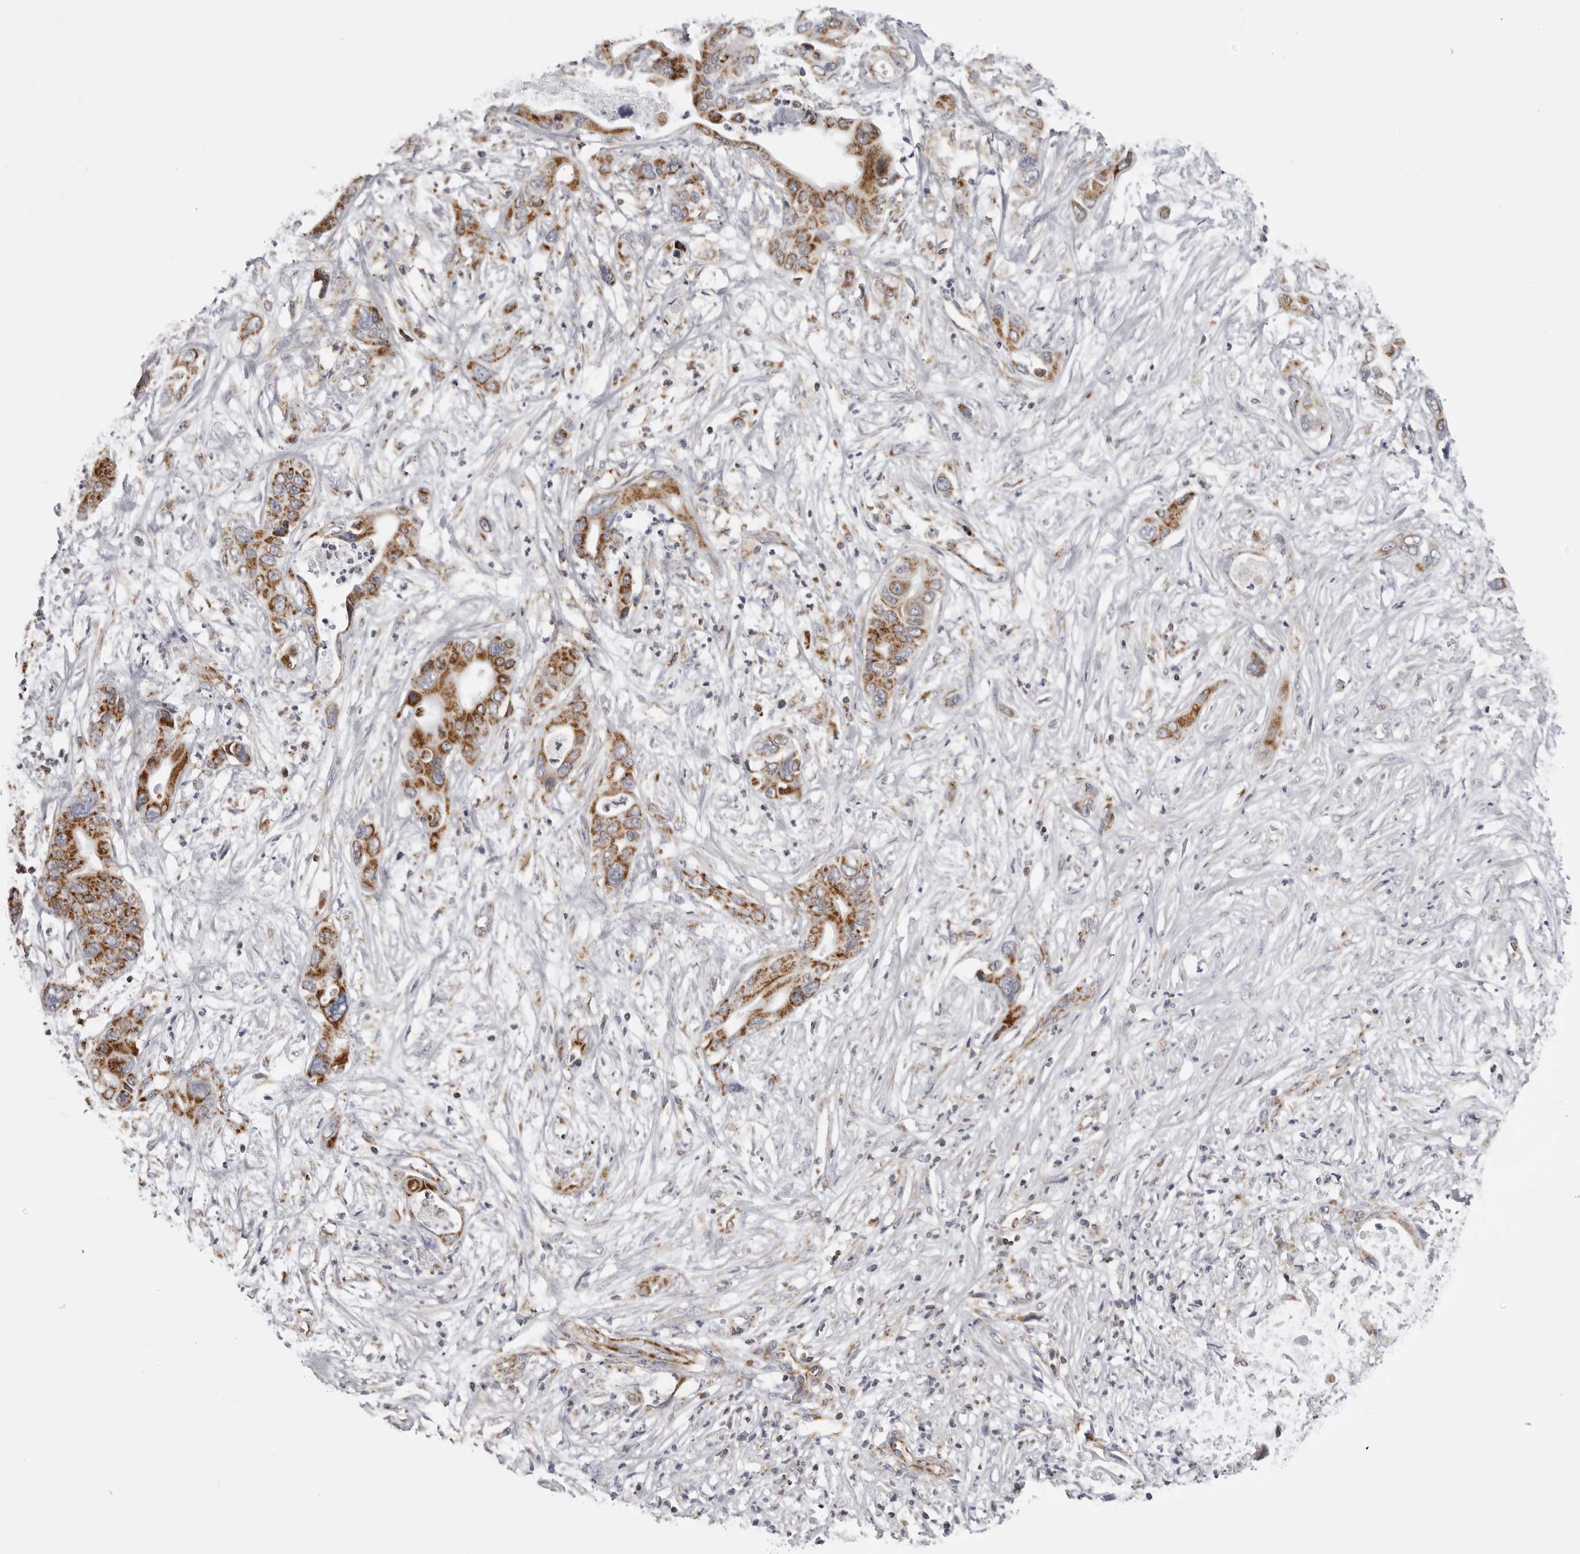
{"staining": {"intensity": "strong", "quantity": ">75%", "location": "cytoplasmic/membranous"}, "tissue": "pancreatic cancer", "cell_type": "Tumor cells", "image_type": "cancer", "snomed": [{"axis": "morphology", "description": "Adenocarcinoma, NOS"}, {"axis": "topography", "description": "Pancreas"}], "caption": "An image showing strong cytoplasmic/membranous staining in approximately >75% of tumor cells in pancreatic adenocarcinoma, as visualized by brown immunohistochemical staining.", "gene": "TUFM", "patient": {"sex": "male", "age": 66}}